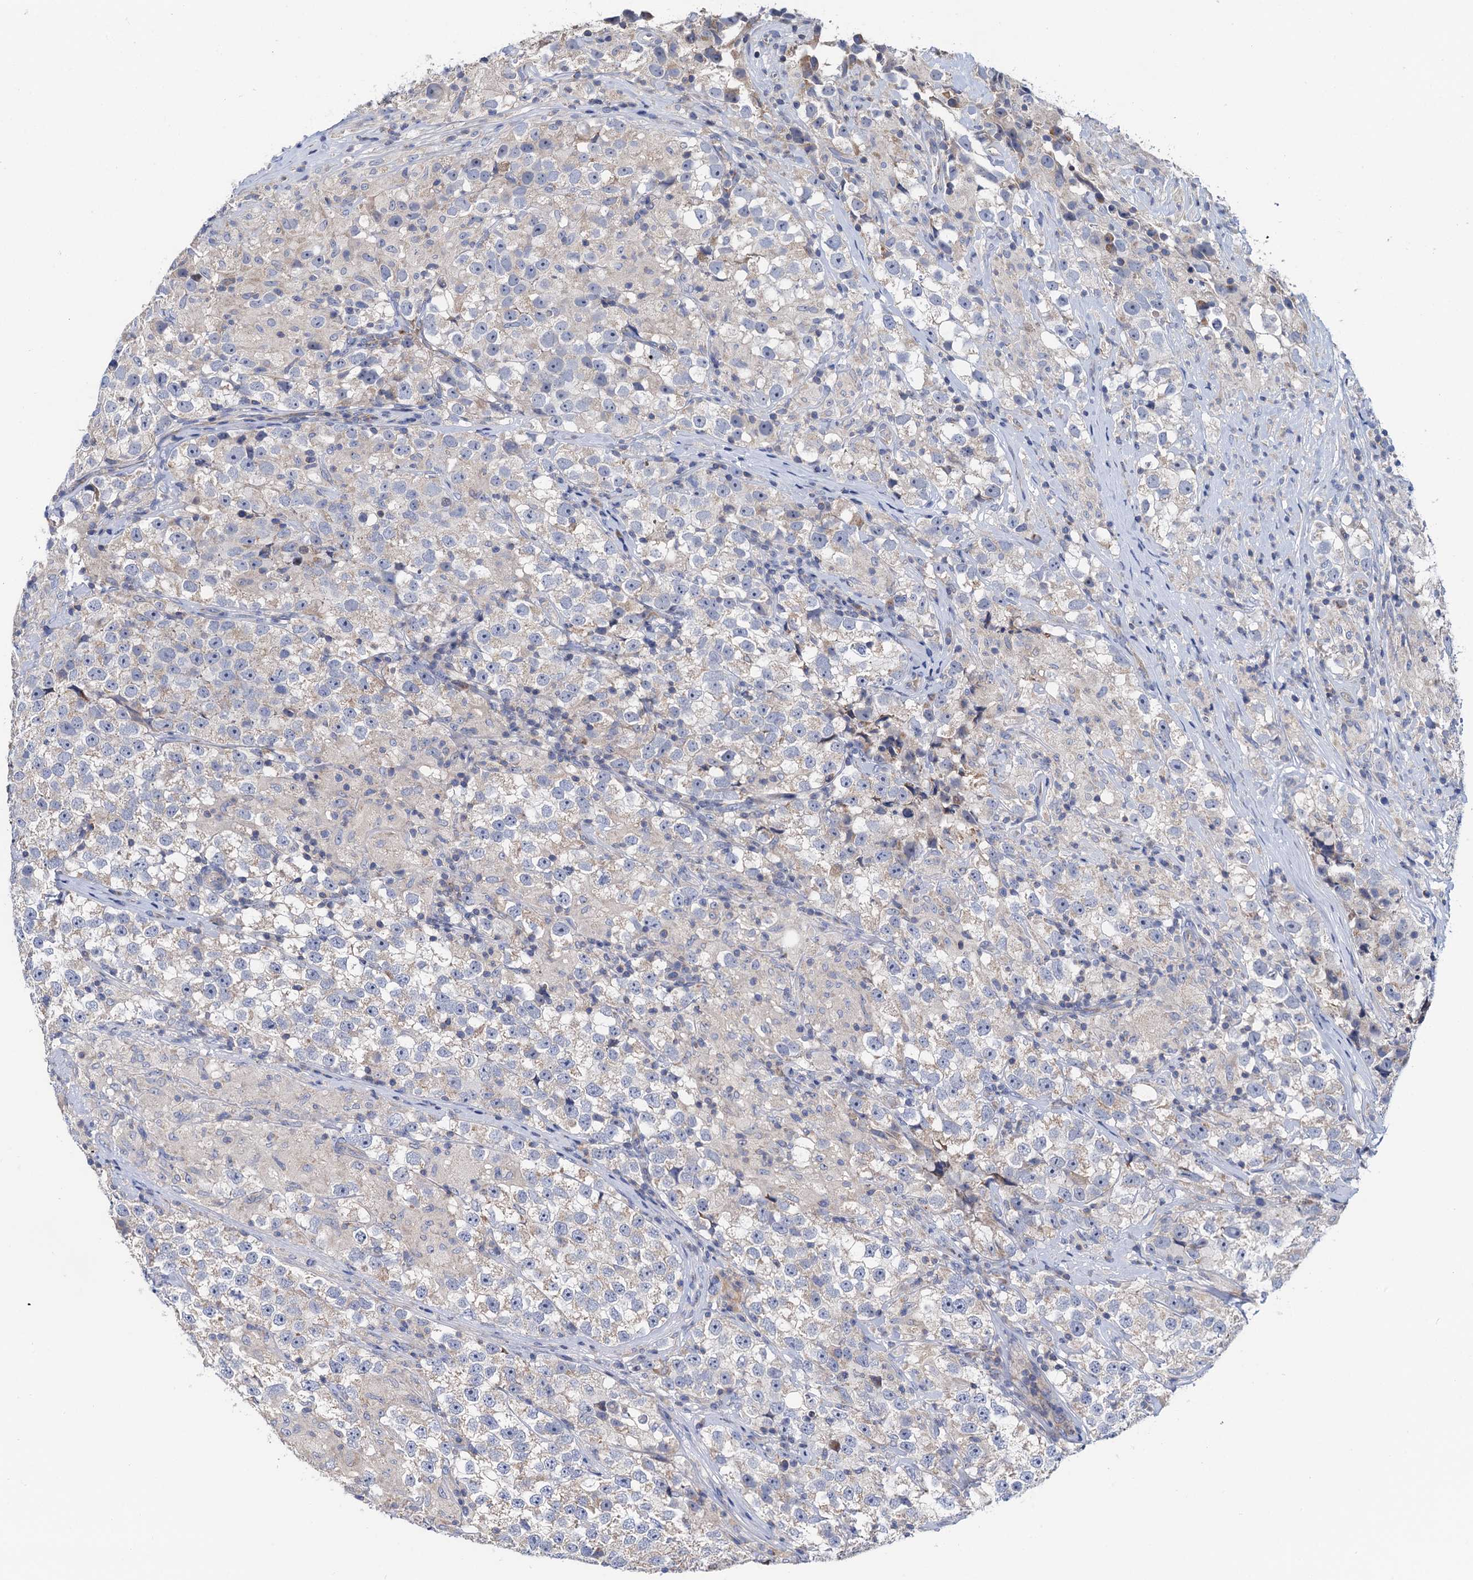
{"staining": {"intensity": "weak", "quantity": "<25%", "location": "cytoplasmic/membranous"}, "tissue": "testis cancer", "cell_type": "Tumor cells", "image_type": "cancer", "snomed": [{"axis": "morphology", "description": "Seminoma, NOS"}, {"axis": "topography", "description": "Testis"}], "caption": "An immunohistochemistry image of seminoma (testis) is shown. There is no staining in tumor cells of seminoma (testis).", "gene": "MRPL48", "patient": {"sex": "male", "age": 46}}